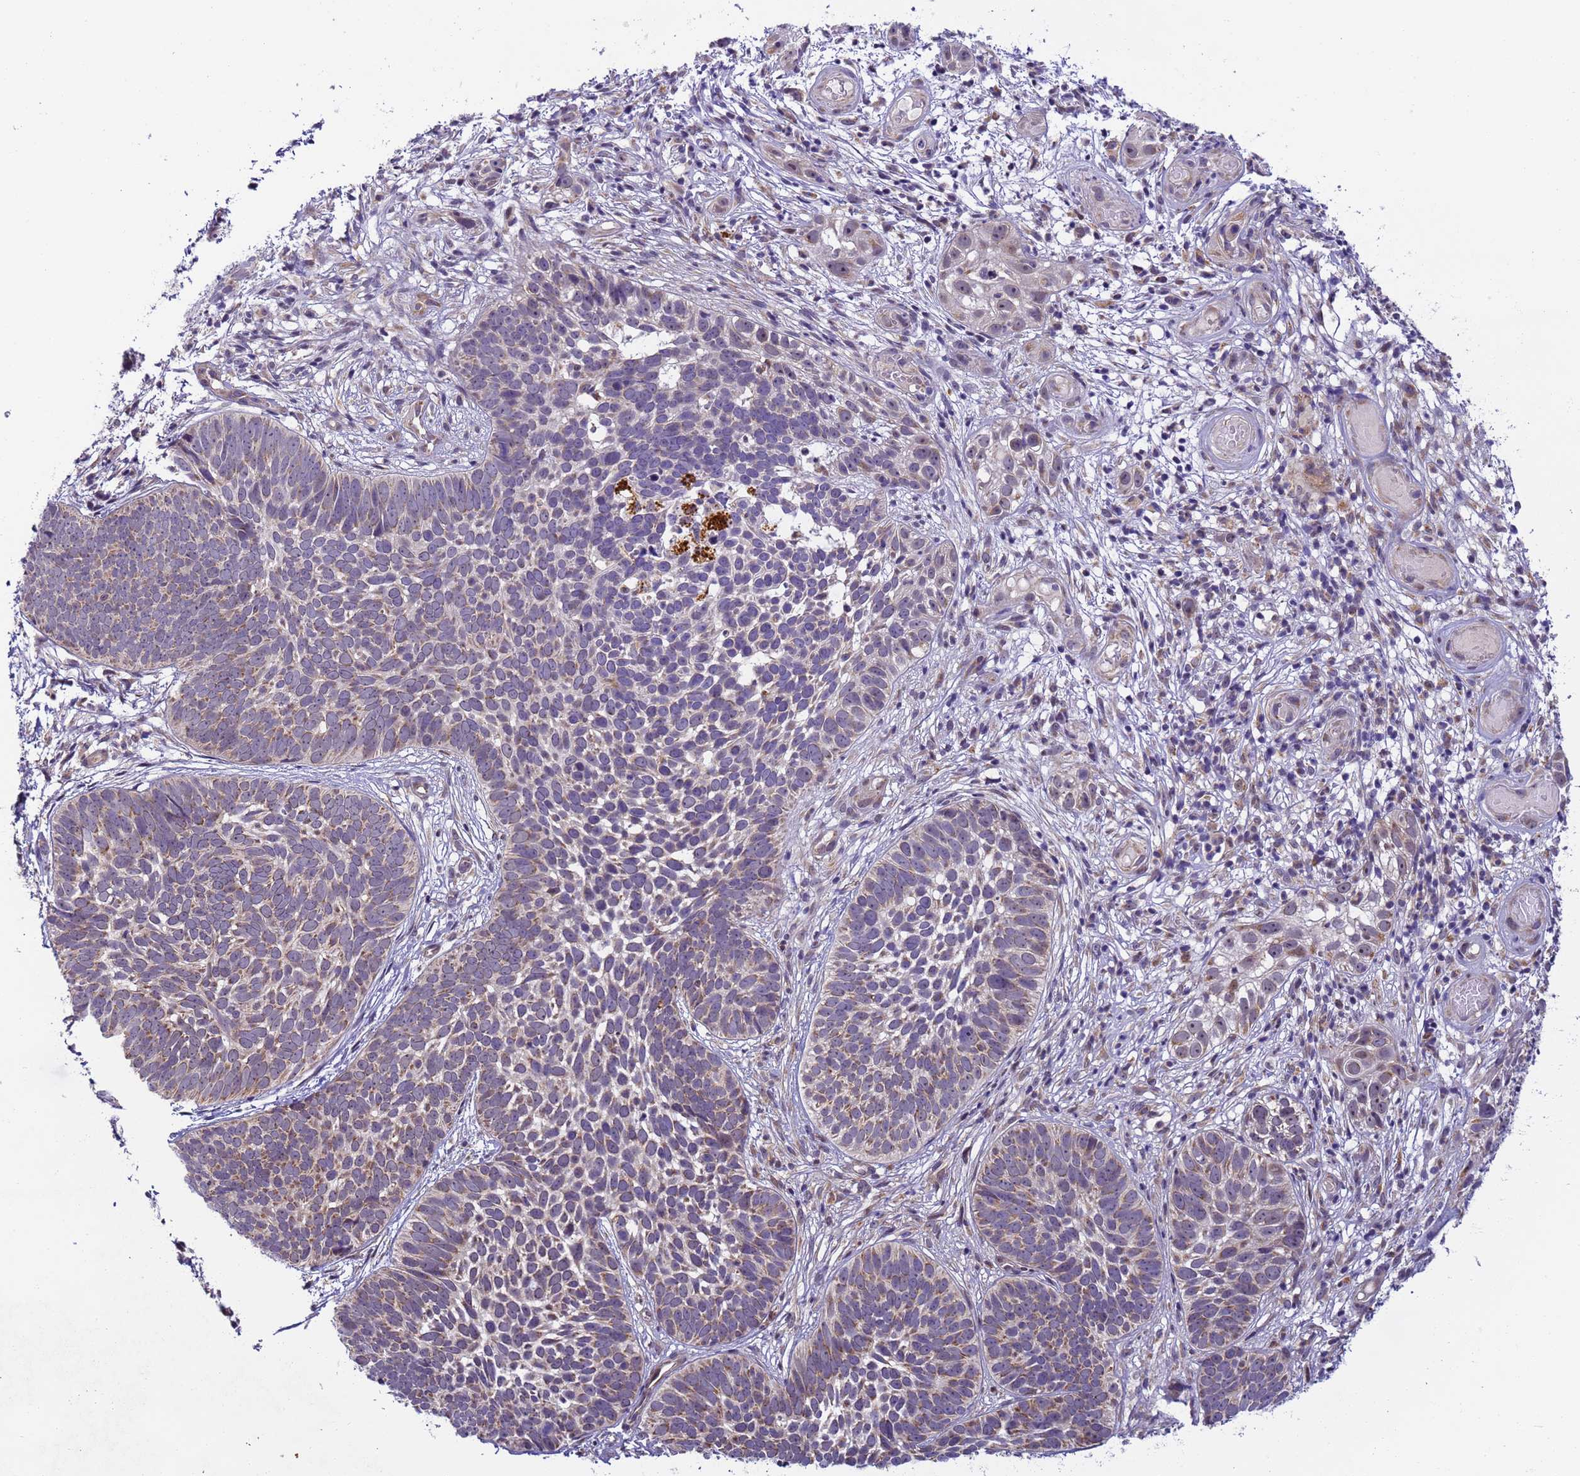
{"staining": {"intensity": "weak", "quantity": "25%-75%", "location": "cytoplasmic/membranous"}, "tissue": "skin cancer", "cell_type": "Tumor cells", "image_type": "cancer", "snomed": [{"axis": "morphology", "description": "Basal cell carcinoma"}, {"axis": "topography", "description": "Skin"}], "caption": "The histopathology image demonstrates a brown stain indicating the presence of a protein in the cytoplasmic/membranous of tumor cells in skin basal cell carcinoma. (Brightfield microscopy of DAB IHC at high magnification).", "gene": "RAPGEF3", "patient": {"sex": "male", "age": 89}}